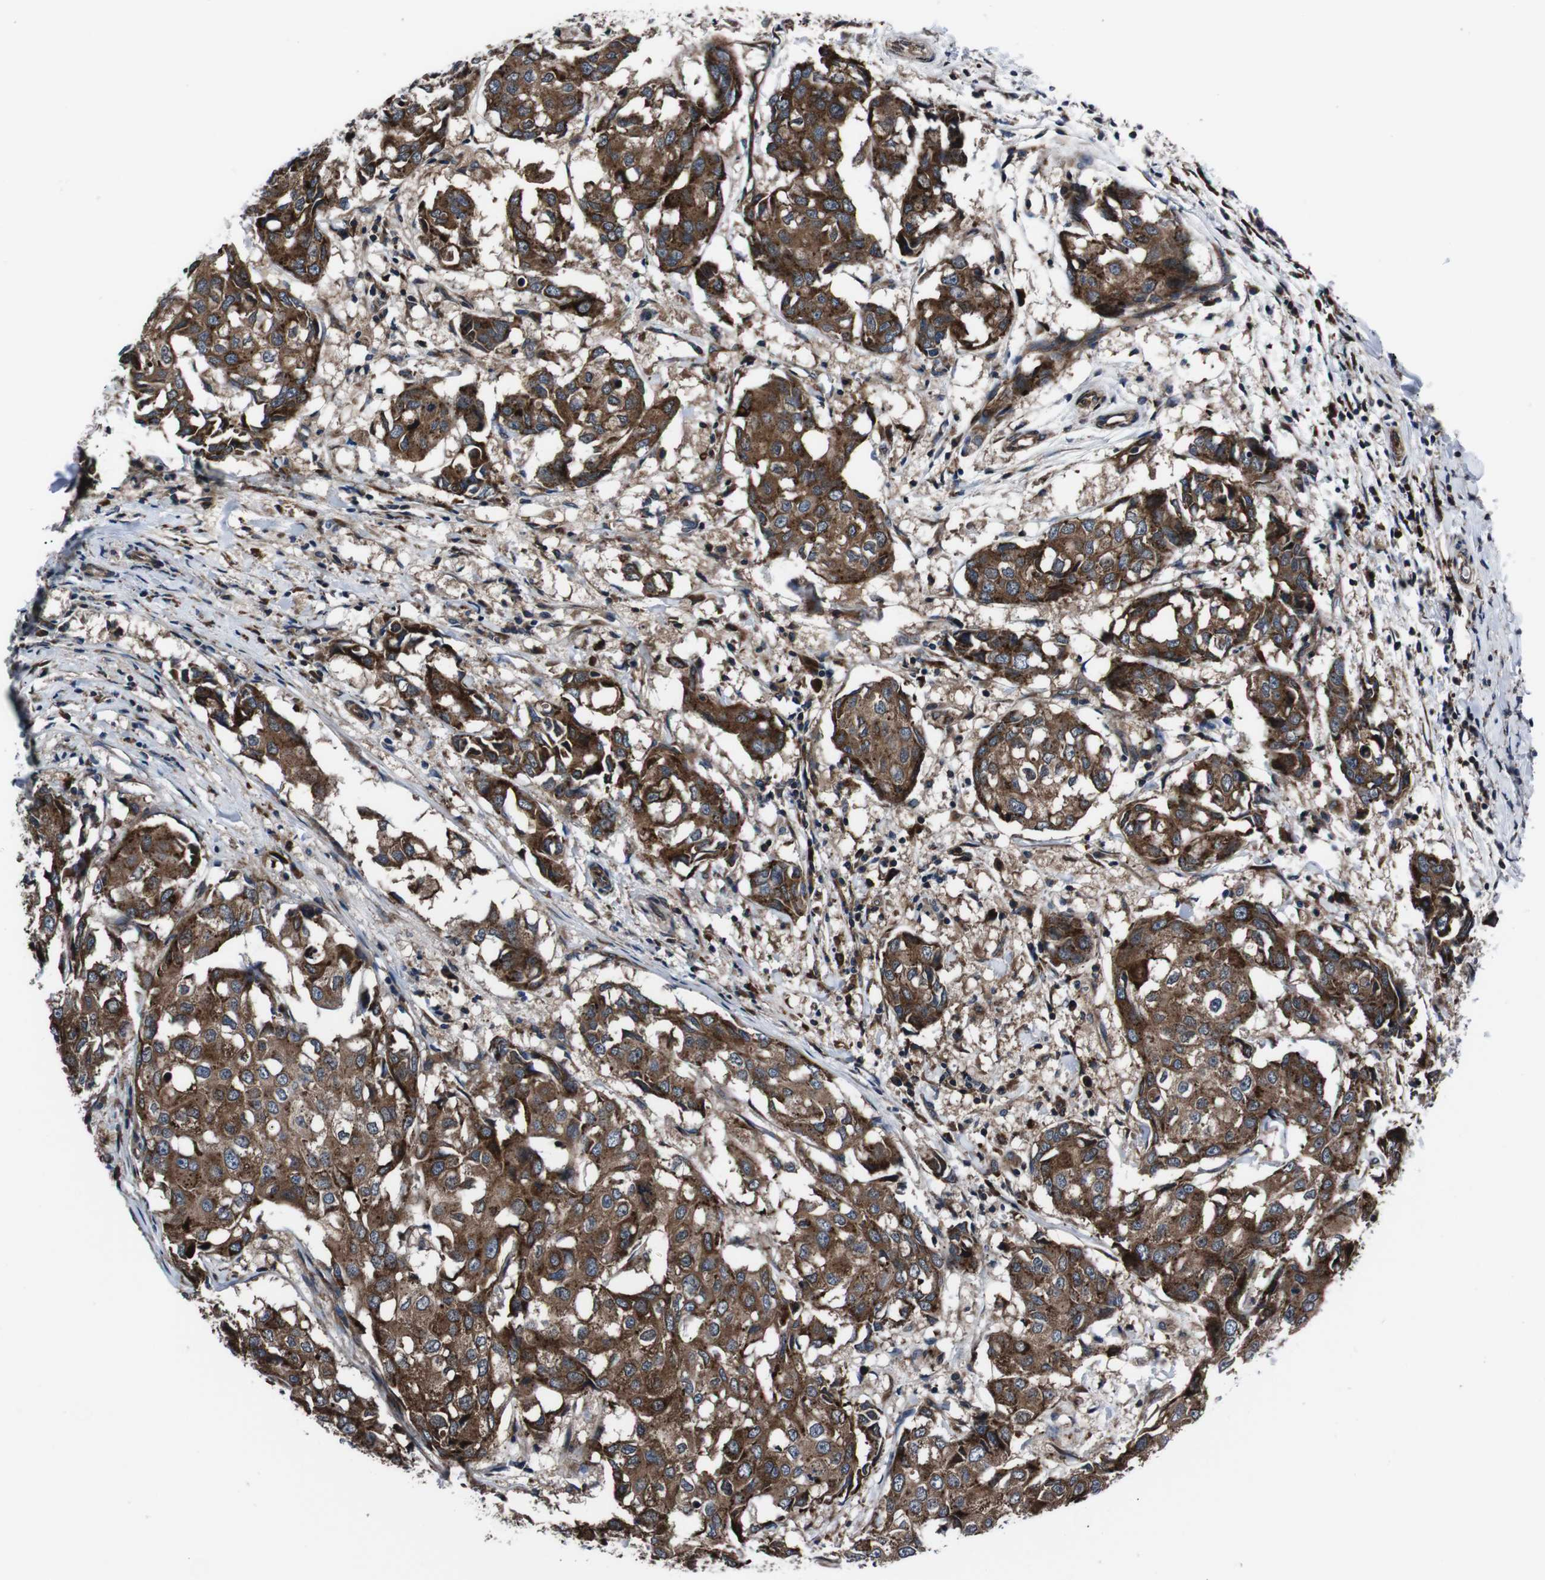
{"staining": {"intensity": "strong", "quantity": ">75%", "location": "cytoplasmic/membranous"}, "tissue": "breast cancer", "cell_type": "Tumor cells", "image_type": "cancer", "snomed": [{"axis": "morphology", "description": "Duct carcinoma"}, {"axis": "topography", "description": "Breast"}], "caption": "Breast infiltrating ductal carcinoma stained with a brown dye reveals strong cytoplasmic/membranous positive staining in about >75% of tumor cells.", "gene": "EIF4A2", "patient": {"sex": "female", "age": 27}}